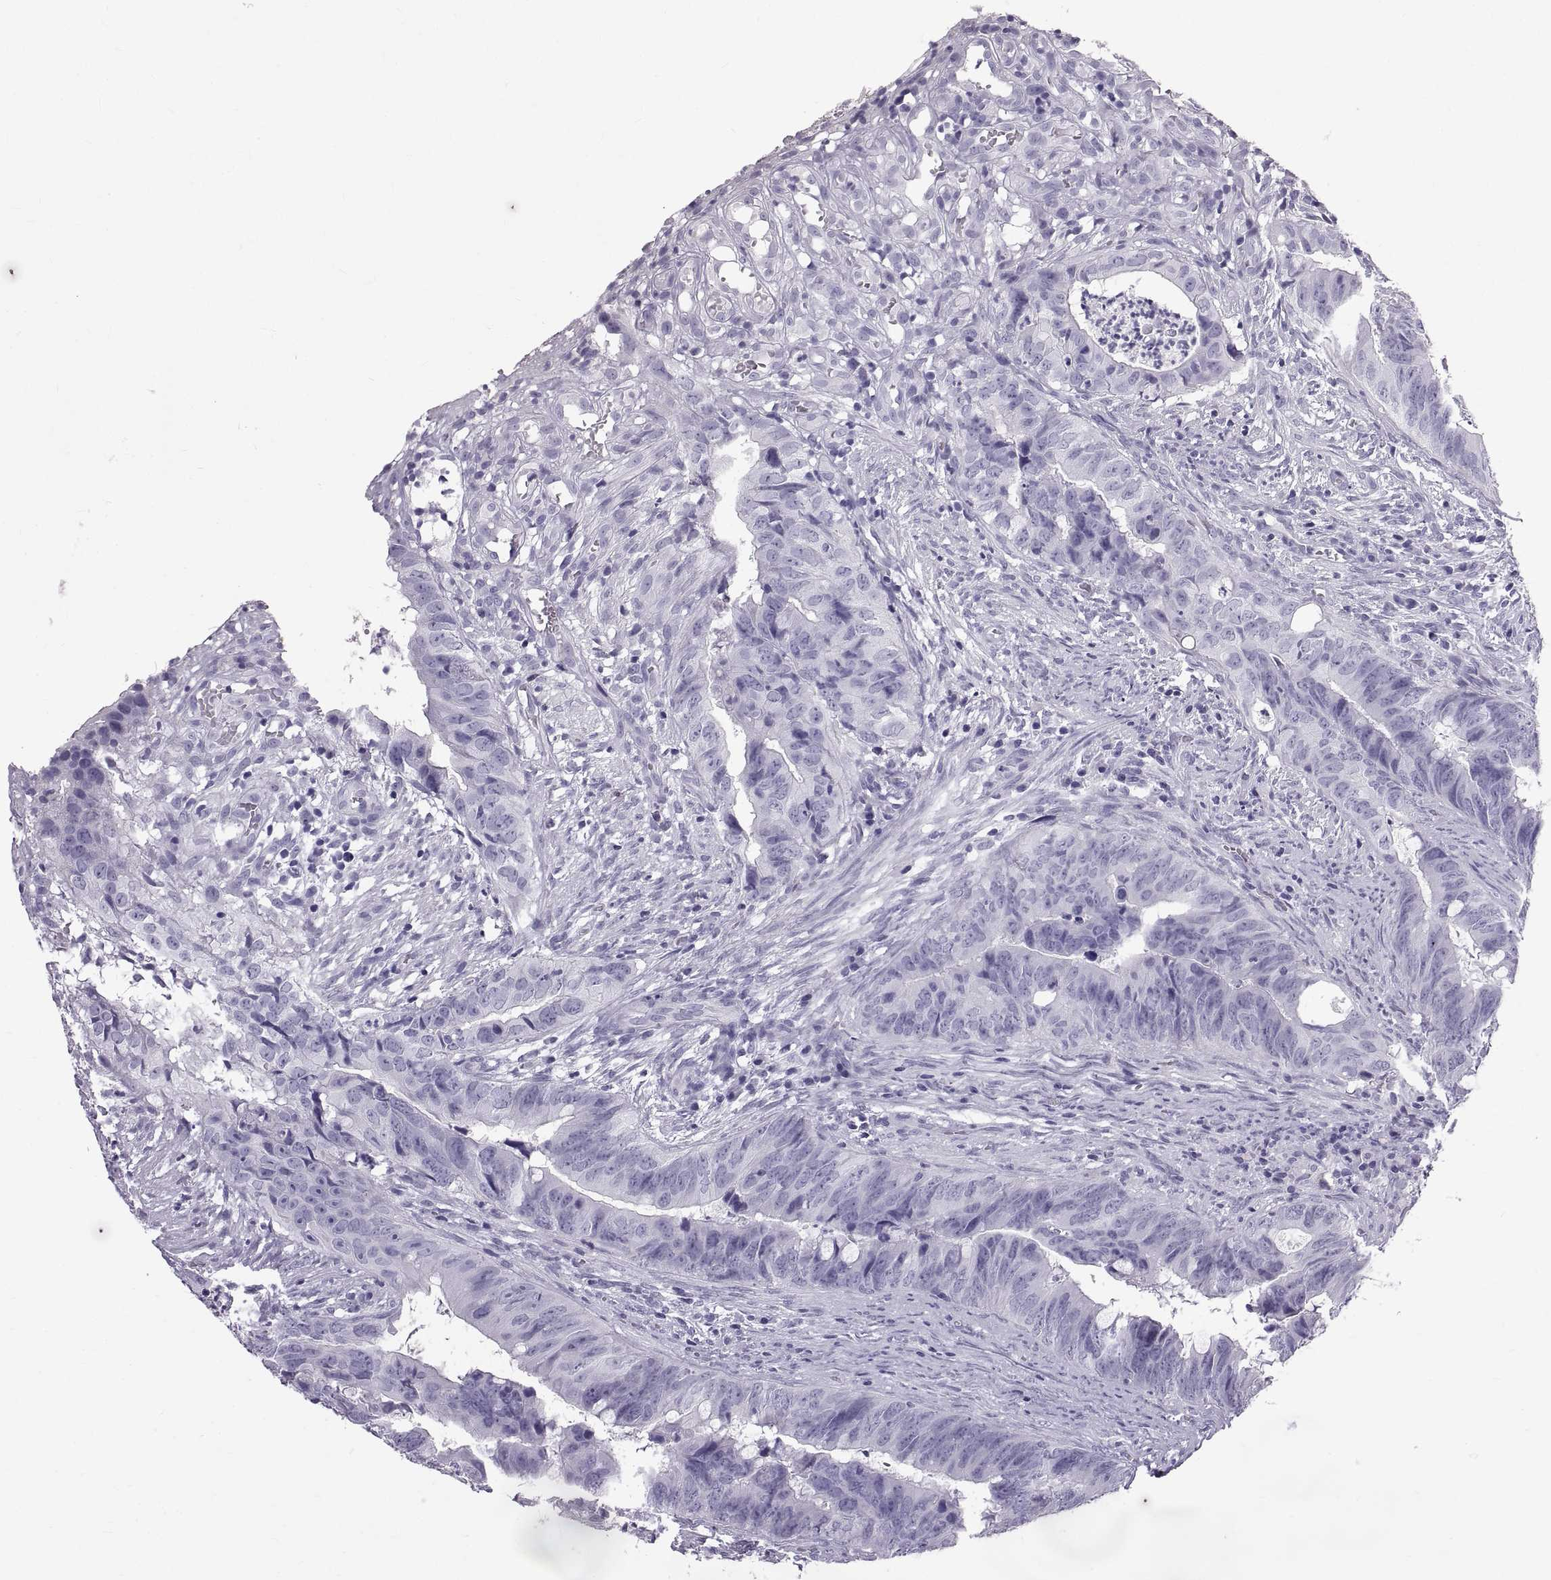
{"staining": {"intensity": "negative", "quantity": "none", "location": "none"}, "tissue": "colorectal cancer", "cell_type": "Tumor cells", "image_type": "cancer", "snomed": [{"axis": "morphology", "description": "Adenocarcinoma, NOS"}, {"axis": "topography", "description": "Colon"}], "caption": "This histopathology image is of colorectal cancer (adenocarcinoma) stained with immunohistochemistry to label a protein in brown with the nuclei are counter-stained blue. There is no expression in tumor cells. The staining was performed using DAB to visualize the protein expression in brown, while the nuclei were stained in blue with hematoxylin (Magnification: 20x).", "gene": "WFDC8", "patient": {"sex": "female", "age": 82}}